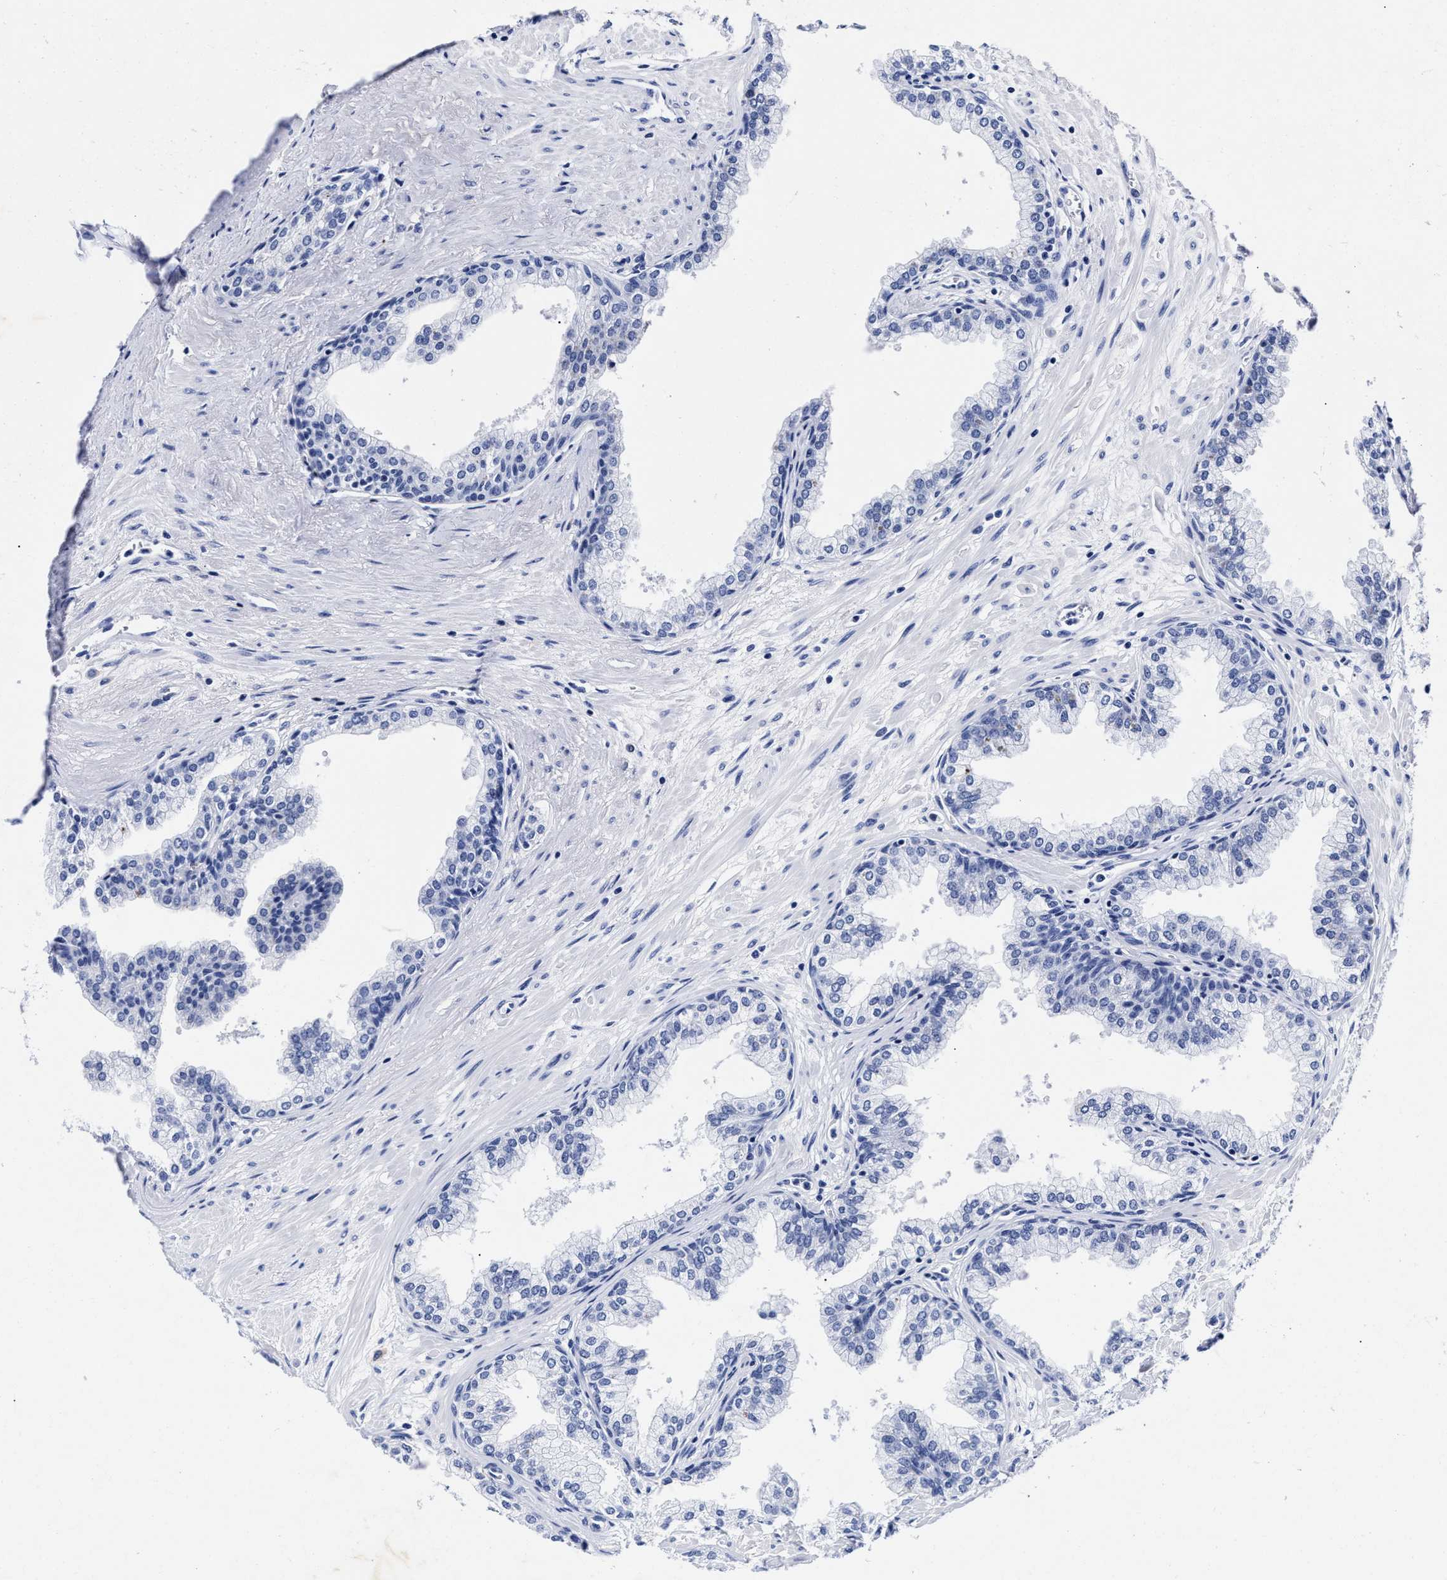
{"staining": {"intensity": "negative", "quantity": "none", "location": "none"}, "tissue": "prostate", "cell_type": "Glandular cells", "image_type": "normal", "snomed": [{"axis": "morphology", "description": "Normal tissue, NOS"}, {"axis": "morphology", "description": "Urothelial carcinoma, Low grade"}, {"axis": "topography", "description": "Urinary bladder"}, {"axis": "topography", "description": "Prostate"}], "caption": "The immunohistochemistry (IHC) micrograph has no significant positivity in glandular cells of prostate.", "gene": "LRRC8E", "patient": {"sex": "male", "age": 60}}